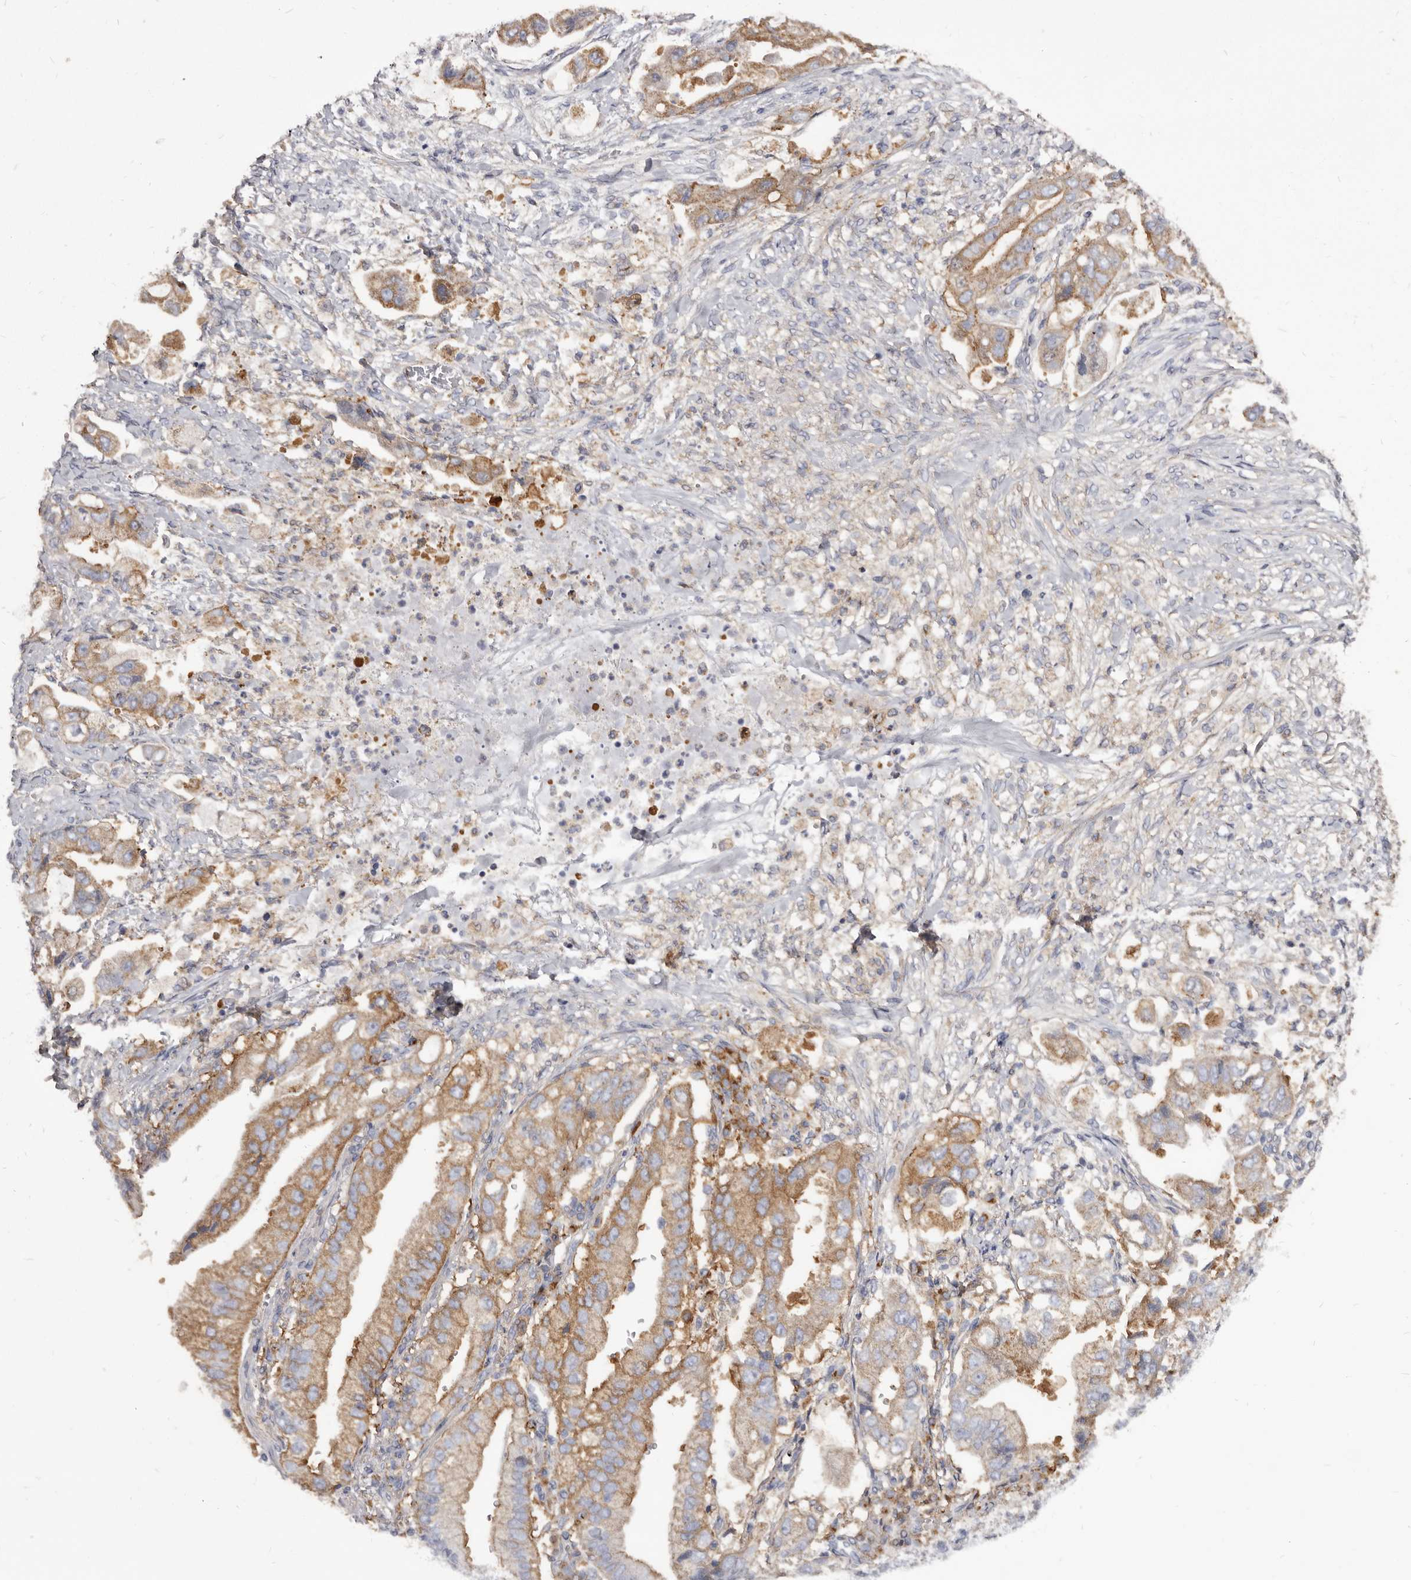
{"staining": {"intensity": "moderate", "quantity": ">75%", "location": "cytoplasmic/membranous"}, "tissue": "stomach cancer", "cell_type": "Tumor cells", "image_type": "cancer", "snomed": [{"axis": "morphology", "description": "Adenocarcinoma, NOS"}, {"axis": "topography", "description": "Stomach"}], "caption": "A brown stain labels moderate cytoplasmic/membranous staining of a protein in human stomach adenocarcinoma tumor cells.", "gene": "TPD52", "patient": {"sex": "male", "age": 62}}